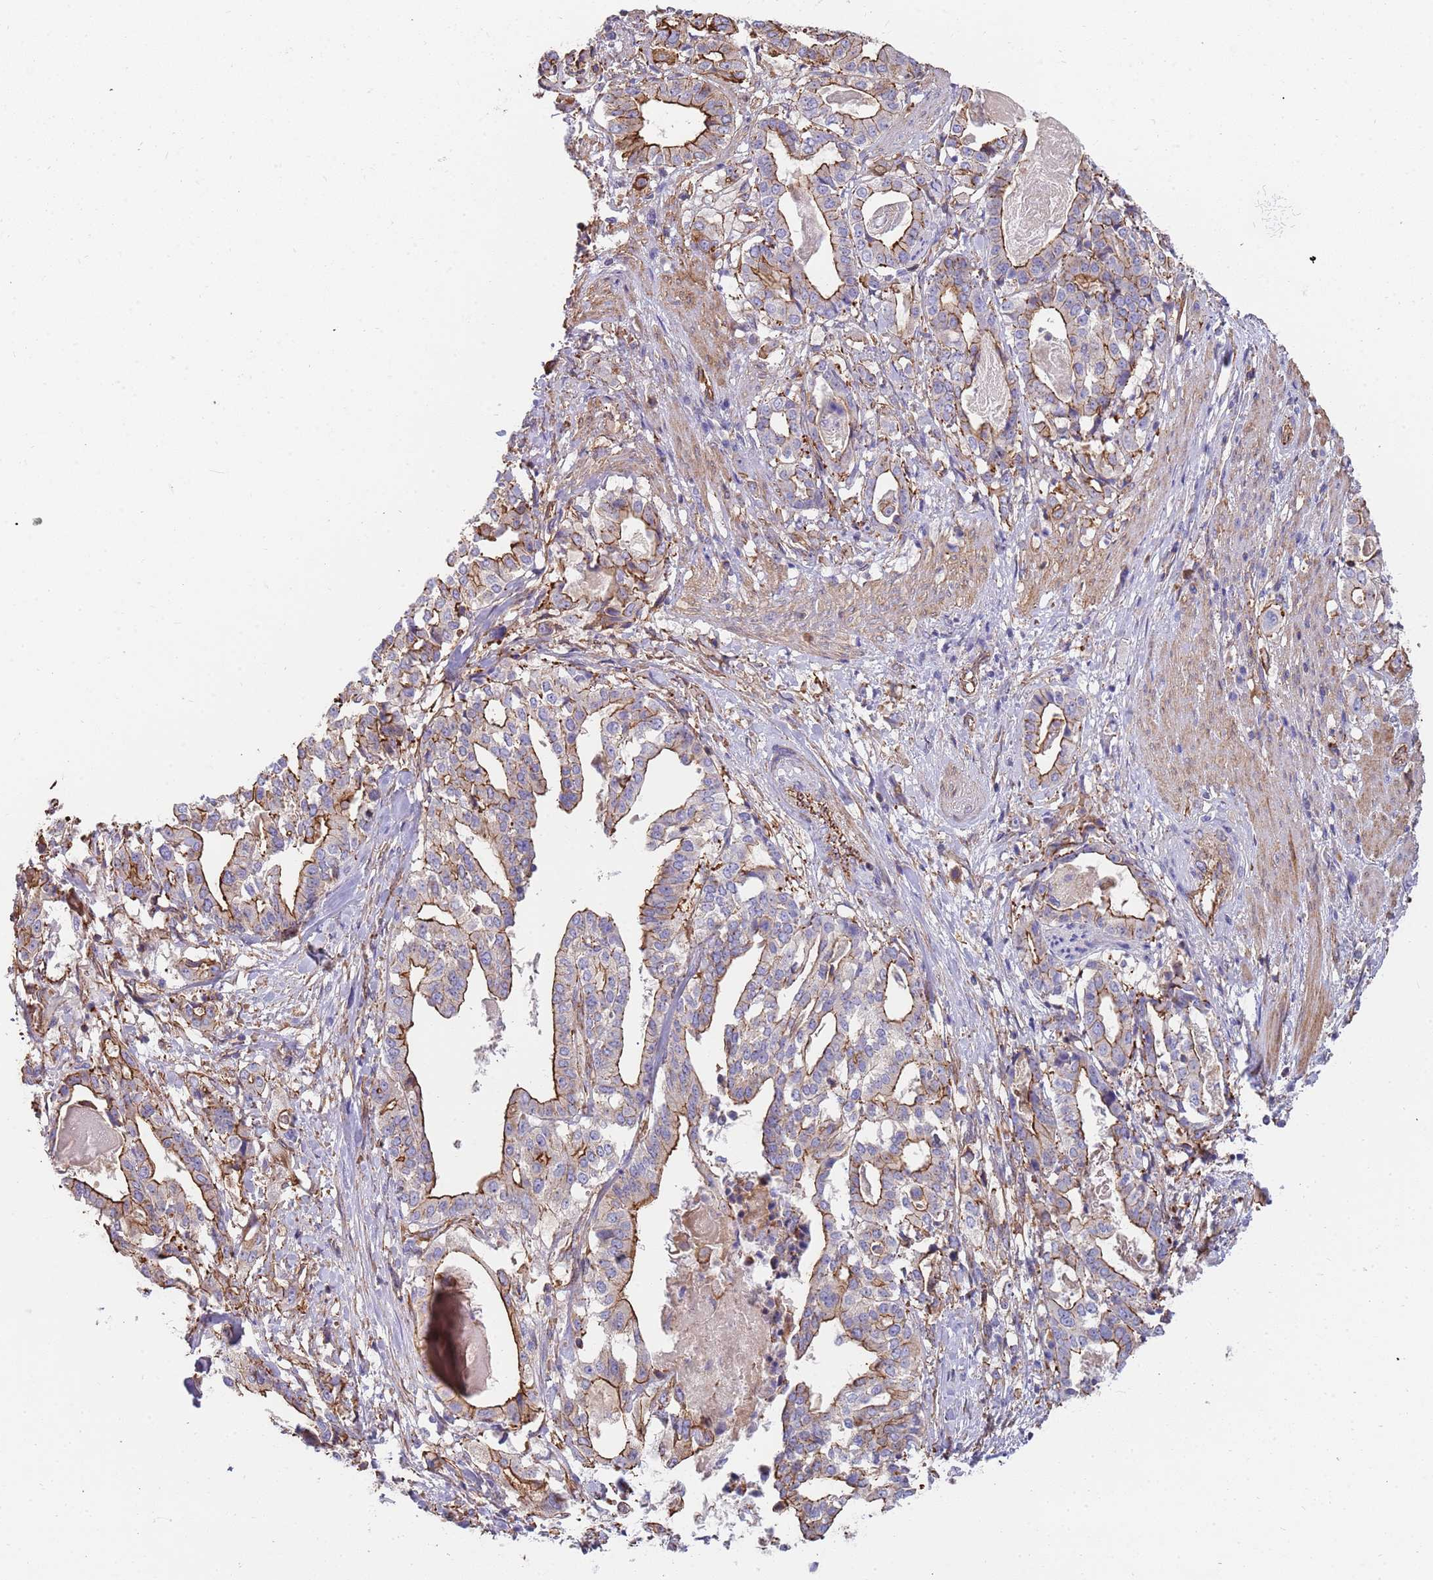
{"staining": {"intensity": "strong", "quantity": "25%-75%", "location": "cytoplasmic/membranous"}, "tissue": "stomach cancer", "cell_type": "Tumor cells", "image_type": "cancer", "snomed": [{"axis": "morphology", "description": "Adenocarcinoma, NOS"}, {"axis": "topography", "description": "Stomach"}], "caption": "Immunohistochemical staining of stomach cancer displays high levels of strong cytoplasmic/membranous positivity in about 25%-75% of tumor cells.", "gene": "GFRAL", "patient": {"sex": "male", "age": 48}}